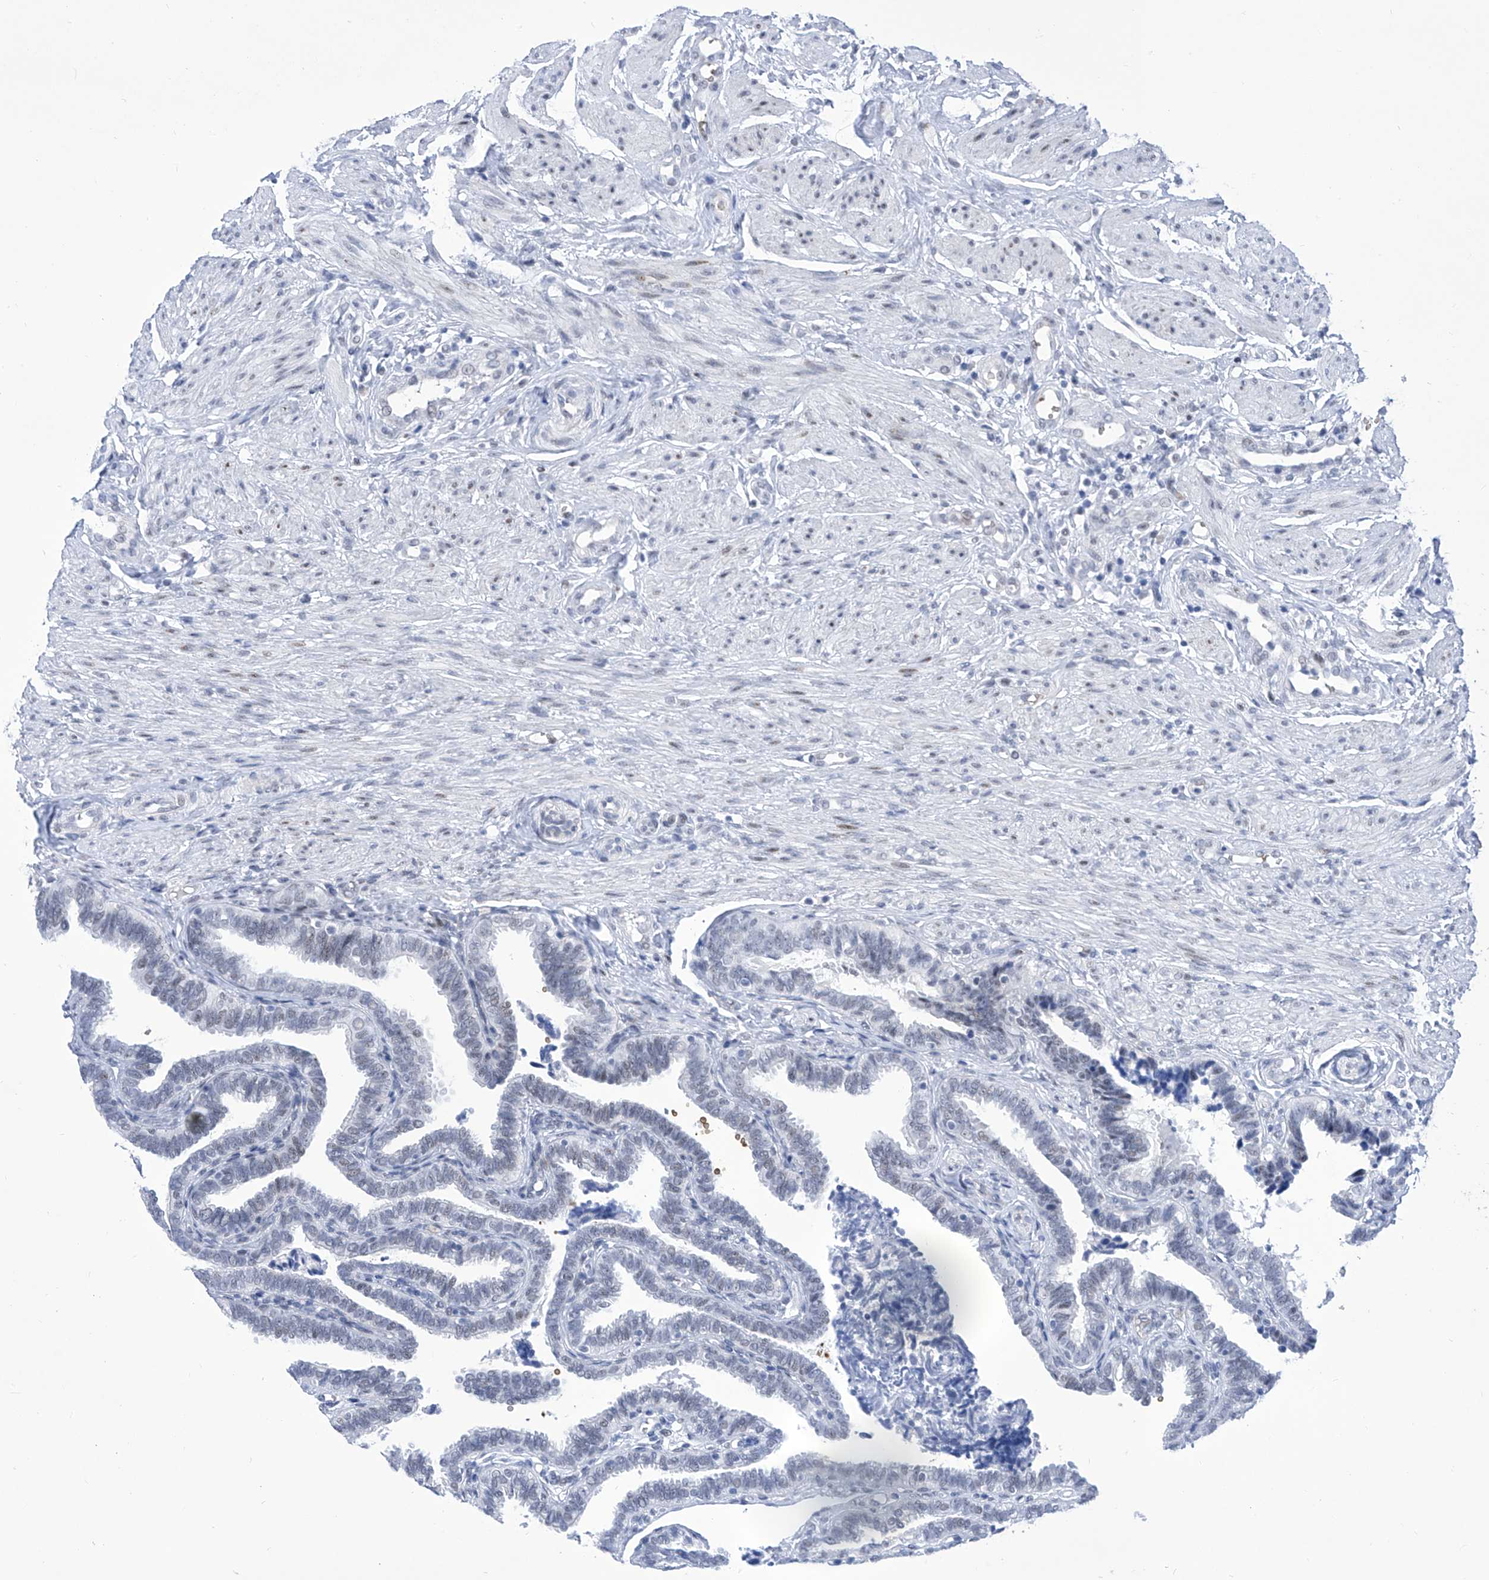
{"staining": {"intensity": "negative", "quantity": "none", "location": "none"}, "tissue": "fallopian tube", "cell_type": "Glandular cells", "image_type": "normal", "snomed": [{"axis": "morphology", "description": "Normal tissue, NOS"}, {"axis": "topography", "description": "Fallopian tube"}], "caption": "Glandular cells are negative for brown protein staining in benign fallopian tube. Brightfield microscopy of immunohistochemistry stained with DAB (3,3'-diaminobenzidine) (brown) and hematoxylin (blue), captured at high magnification.", "gene": "SART1", "patient": {"sex": "female", "age": 39}}